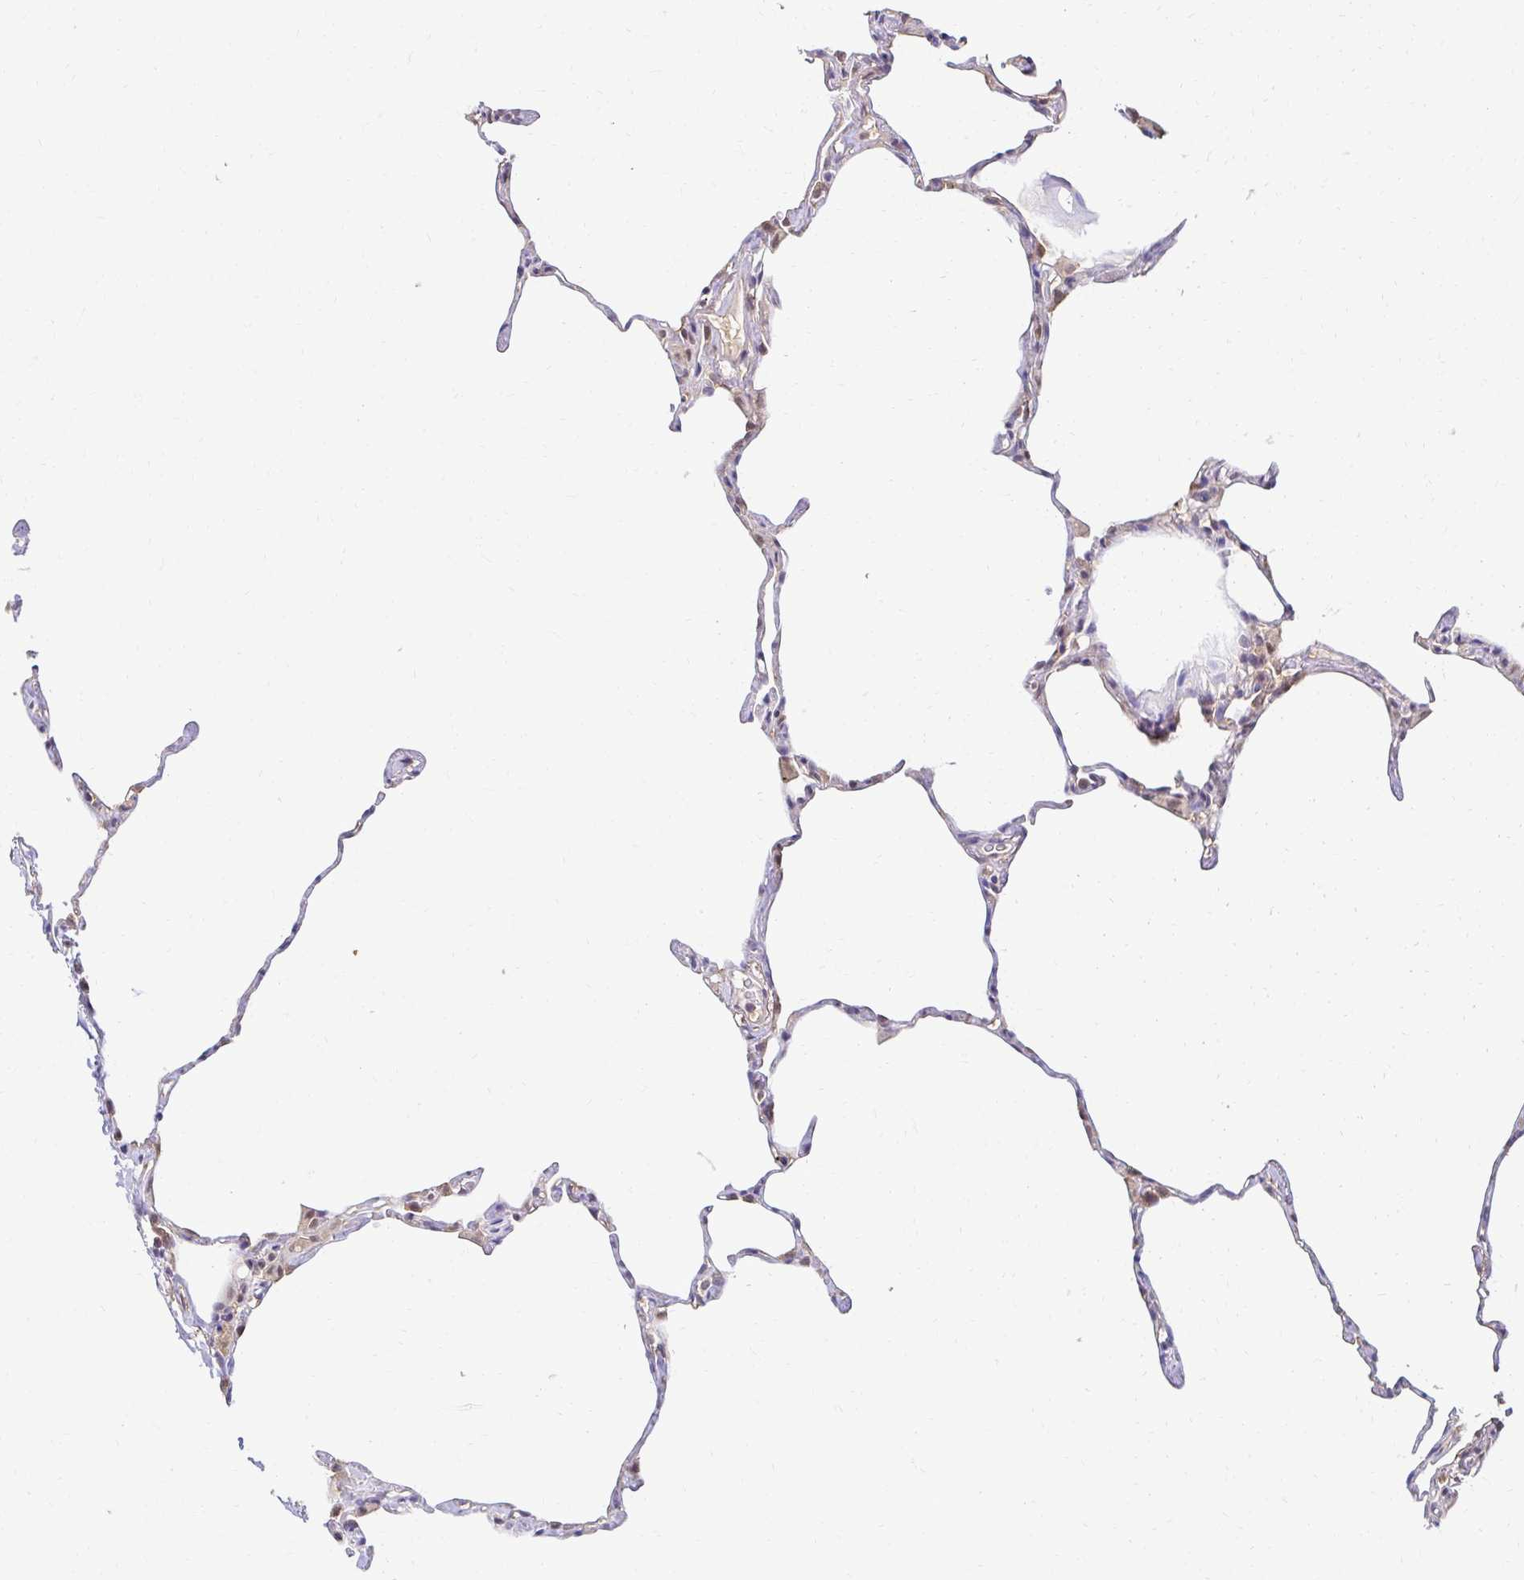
{"staining": {"intensity": "moderate", "quantity": "<25%", "location": "cytoplasmic/membranous,nuclear"}, "tissue": "lung", "cell_type": "Alveolar cells", "image_type": "normal", "snomed": [{"axis": "morphology", "description": "Normal tissue, NOS"}, {"axis": "topography", "description": "Lung"}], "caption": "IHC staining of normal lung, which reveals low levels of moderate cytoplasmic/membranous,nuclear expression in approximately <25% of alveolar cells indicating moderate cytoplasmic/membranous,nuclear protein positivity. The staining was performed using DAB (3,3'-diaminobenzidine) (brown) for protein detection and nuclei were counterstained in hematoxylin (blue).", "gene": "PSMA4", "patient": {"sex": "male", "age": 65}}